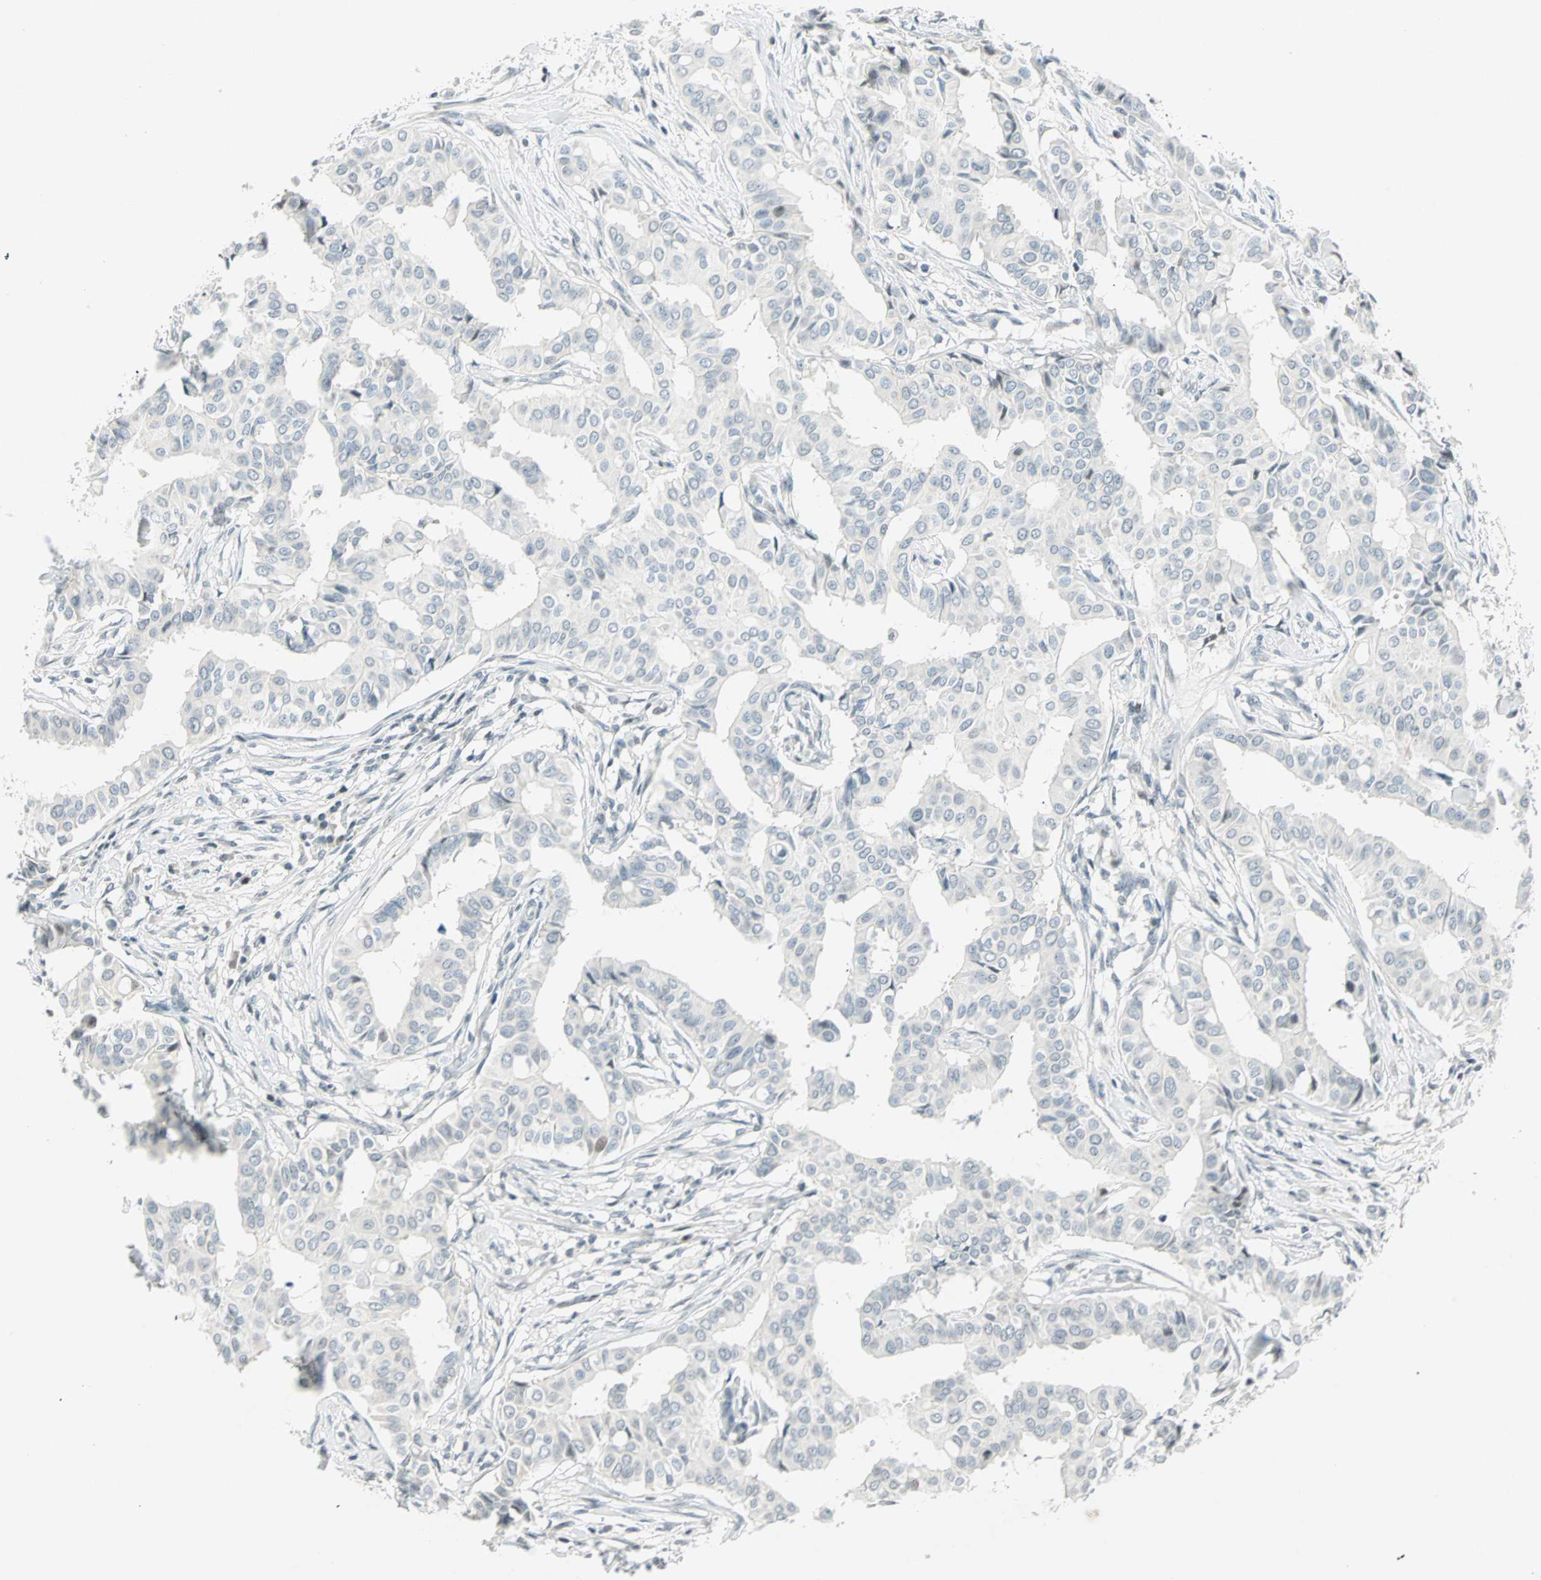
{"staining": {"intensity": "weak", "quantity": "<25%", "location": "nuclear"}, "tissue": "head and neck cancer", "cell_type": "Tumor cells", "image_type": "cancer", "snomed": [{"axis": "morphology", "description": "Adenocarcinoma, NOS"}, {"axis": "topography", "description": "Salivary gland"}, {"axis": "topography", "description": "Head-Neck"}], "caption": "Immunohistochemical staining of human head and neck cancer (adenocarcinoma) demonstrates no significant expression in tumor cells.", "gene": "SMAD3", "patient": {"sex": "female", "age": 59}}